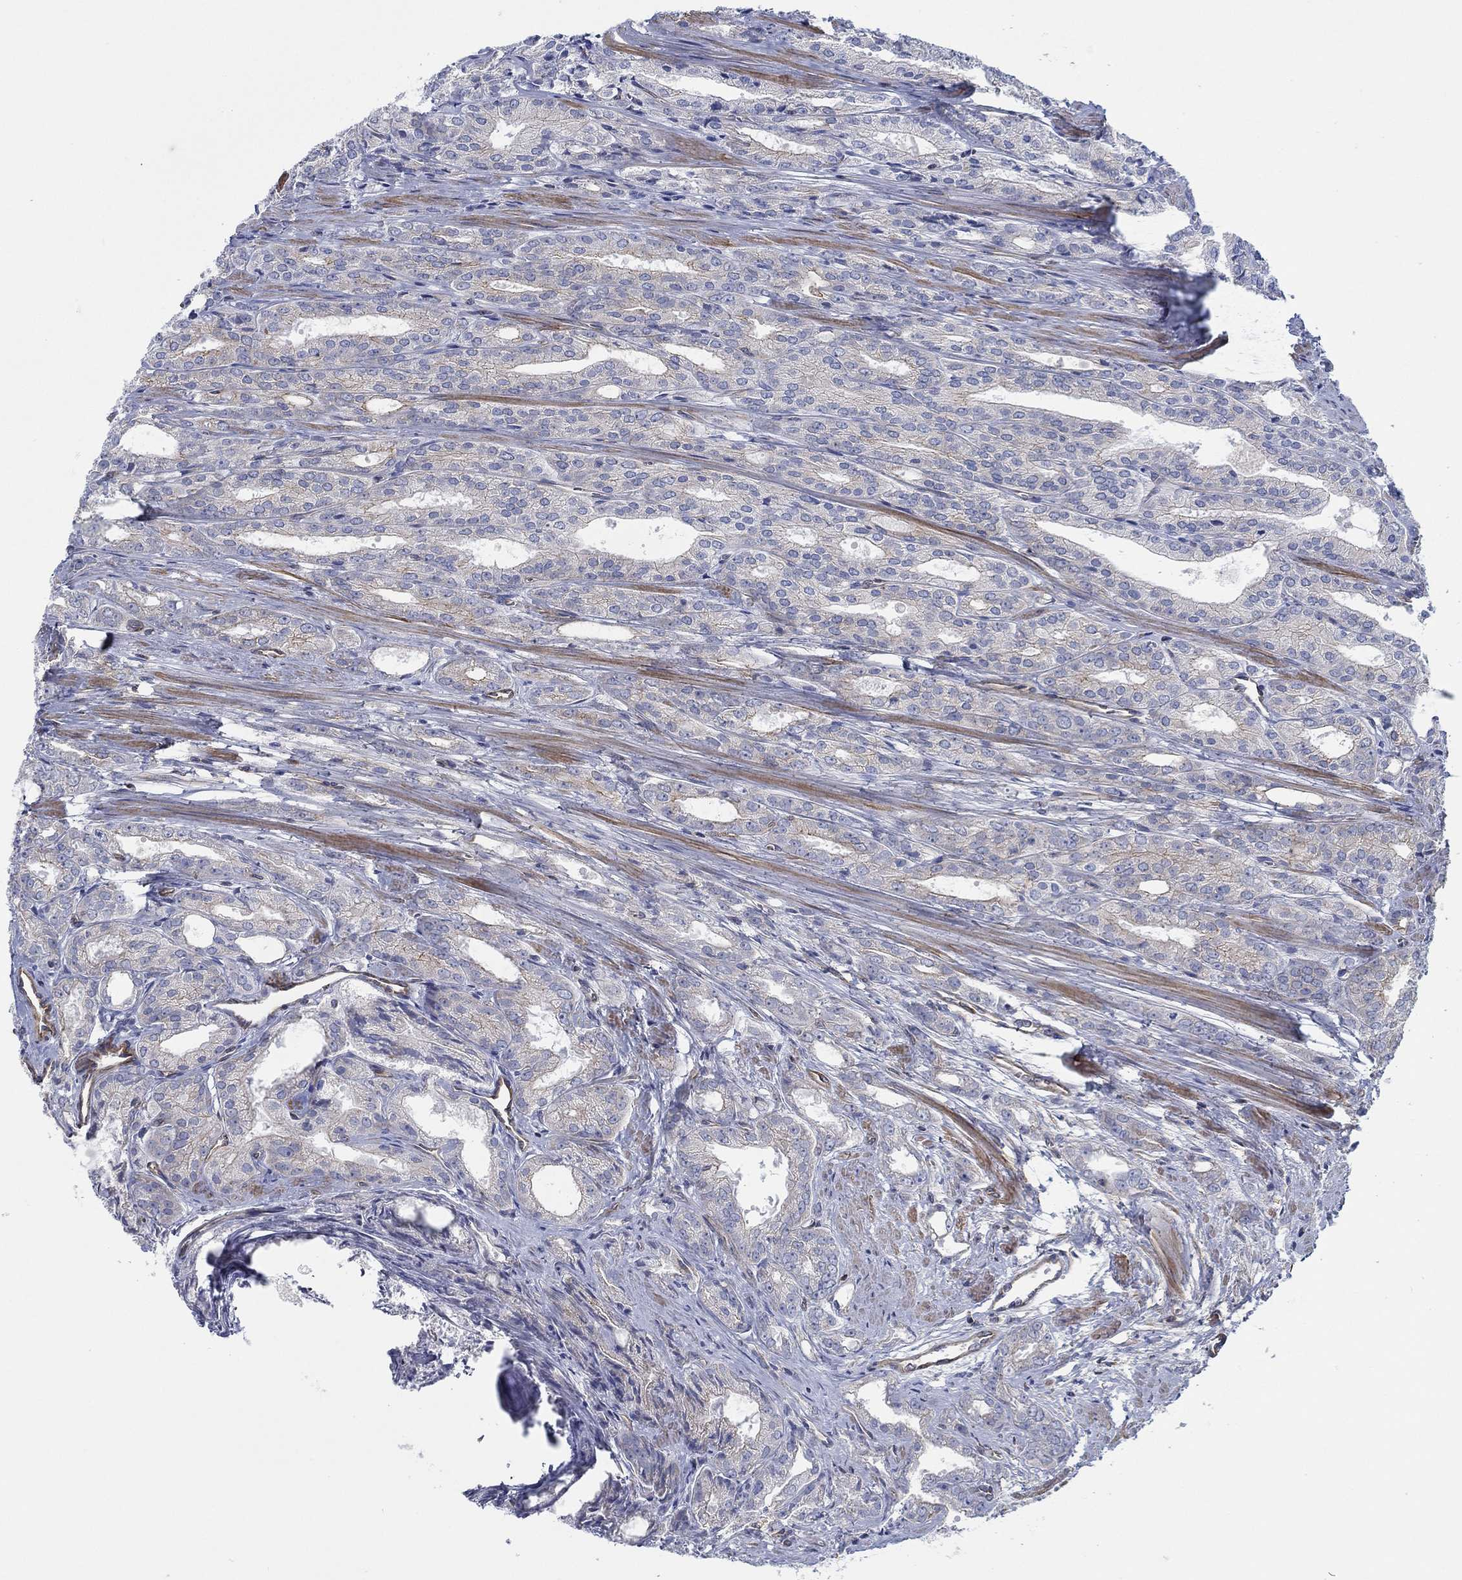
{"staining": {"intensity": "negative", "quantity": "none", "location": "none"}, "tissue": "prostate cancer", "cell_type": "Tumor cells", "image_type": "cancer", "snomed": [{"axis": "morphology", "description": "Adenocarcinoma, NOS"}, {"axis": "morphology", "description": "Adenocarcinoma, High grade"}, {"axis": "topography", "description": "Prostate"}], "caption": "An image of prostate high-grade adenocarcinoma stained for a protein reveals no brown staining in tumor cells.", "gene": "FMN1", "patient": {"sex": "male", "age": 70}}